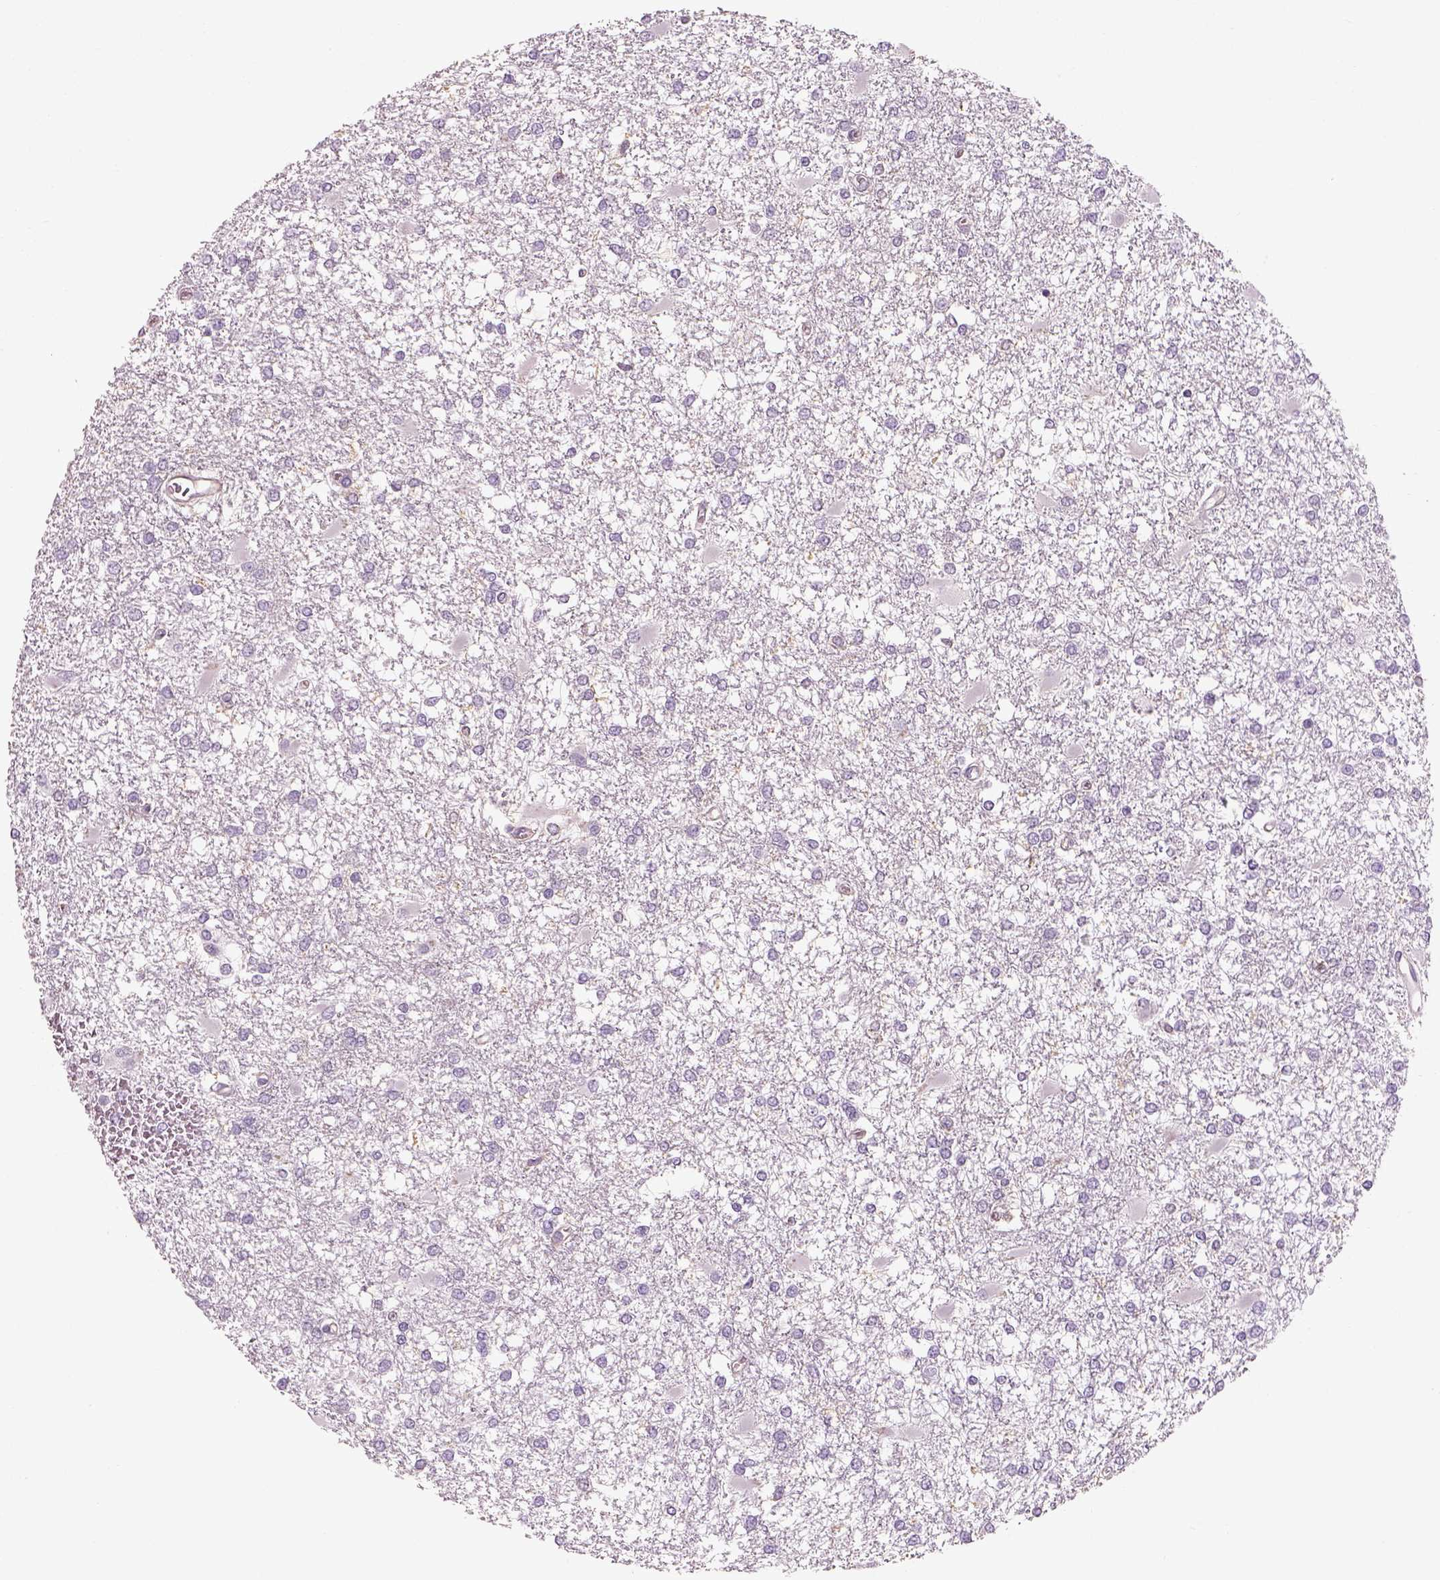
{"staining": {"intensity": "negative", "quantity": "none", "location": "none"}, "tissue": "glioma", "cell_type": "Tumor cells", "image_type": "cancer", "snomed": [{"axis": "morphology", "description": "Glioma, malignant, High grade"}, {"axis": "topography", "description": "Cerebral cortex"}], "caption": "Tumor cells show no significant protein staining in glioma.", "gene": "OTUD6A", "patient": {"sex": "male", "age": 79}}